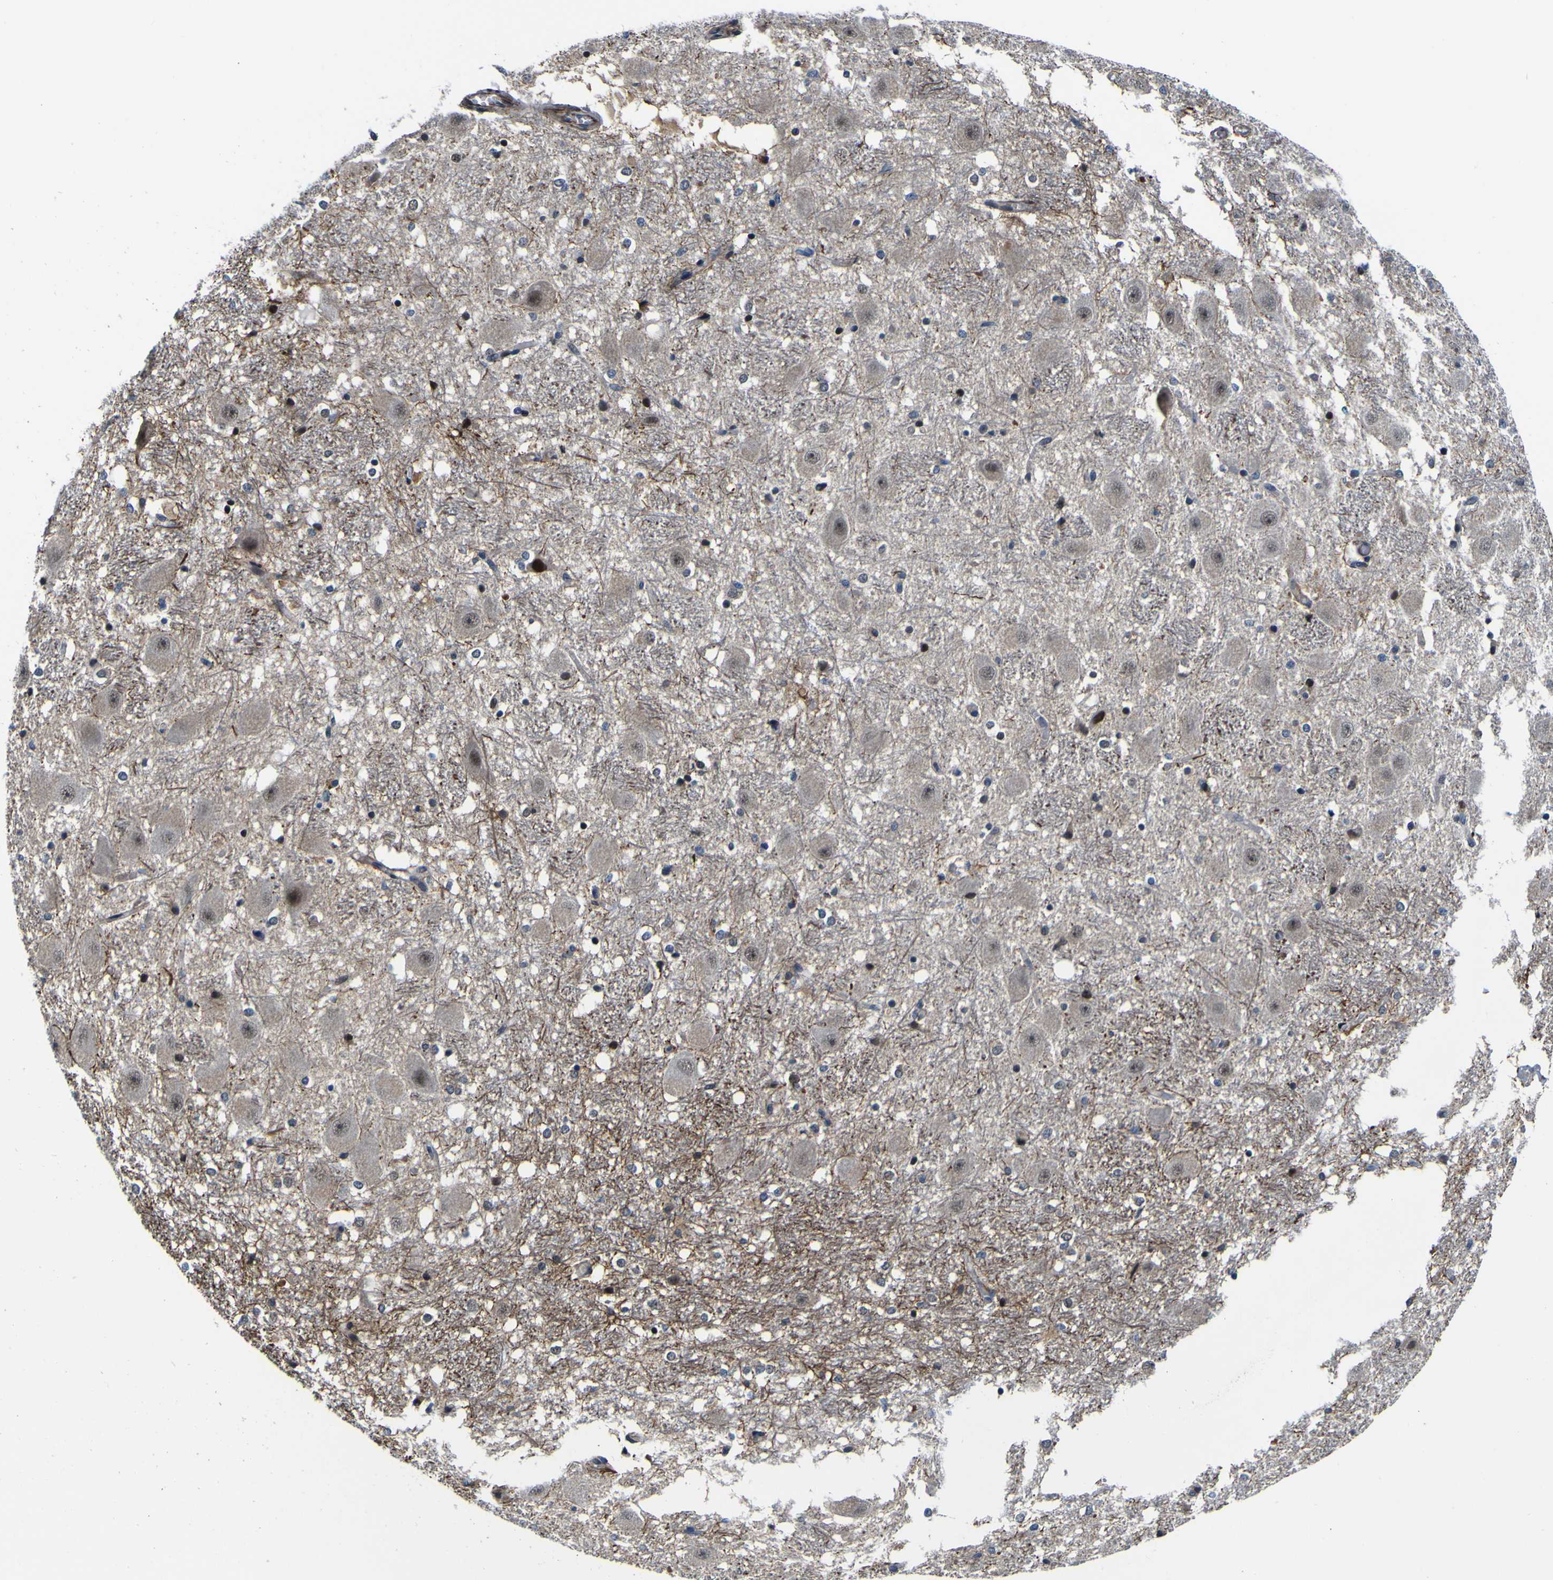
{"staining": {"intensity": "negative", "quantity": "none", "location": "none"}, "tissue": "hippocampus", "cell_type": "Glial cells", "image_type": "normal", "snomed": [{"axis": "morphology", "description": "Normal tissue, NOS"}, {"axis": "topography", "description": "Hippocampus"}], "caption": "DAB (3,3'-diaminobenzidine) immunohistochemical staining of normal hippocampus demonstrates no significant staining in glial cells. (DAB (3,3'-diaminobenzidine) immunohistochemistry, high magnification).", "gene": "POSTN", "patient": {"sex": "female", "age": 19}}